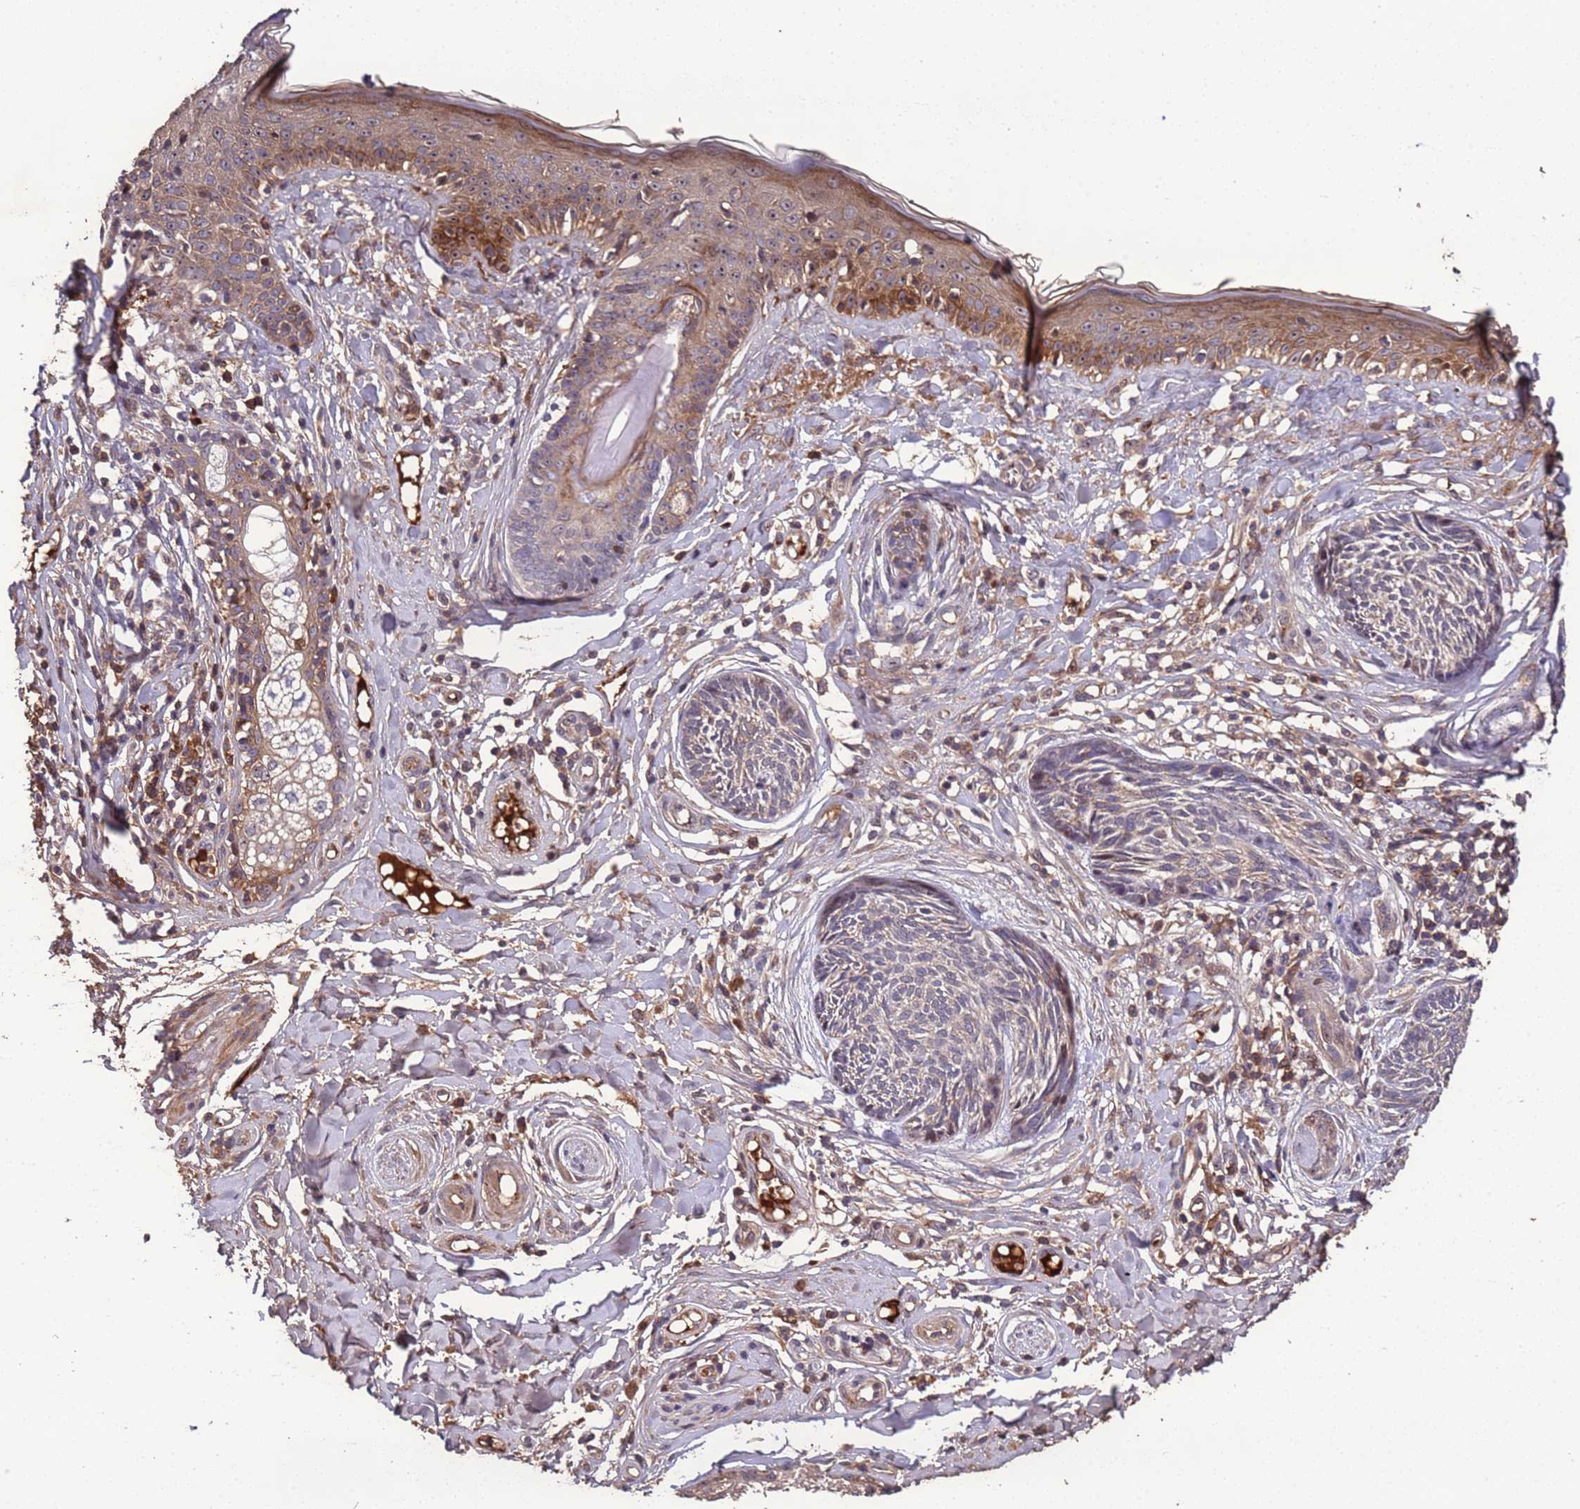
{"staining": {"intensity": "weak", "quantity": "<25%", "location": "cytoplasmic/membranous"}, "tissue": "skin cancer", "cell_type": "Tumor cells", "image_type": "cancer", "snomed": [{"axis": "morphology", "description": "Squamous cell carcinoma, NOS"}, {"axis": "topography", "description": "Skin"}], "caption": "Skin squamous cell carcinoma was stained to show a protein in brown. There is no significant expression in tumor cells.", "gene": "CCDC184", "patient": {"sex": "male", "age": 82}}